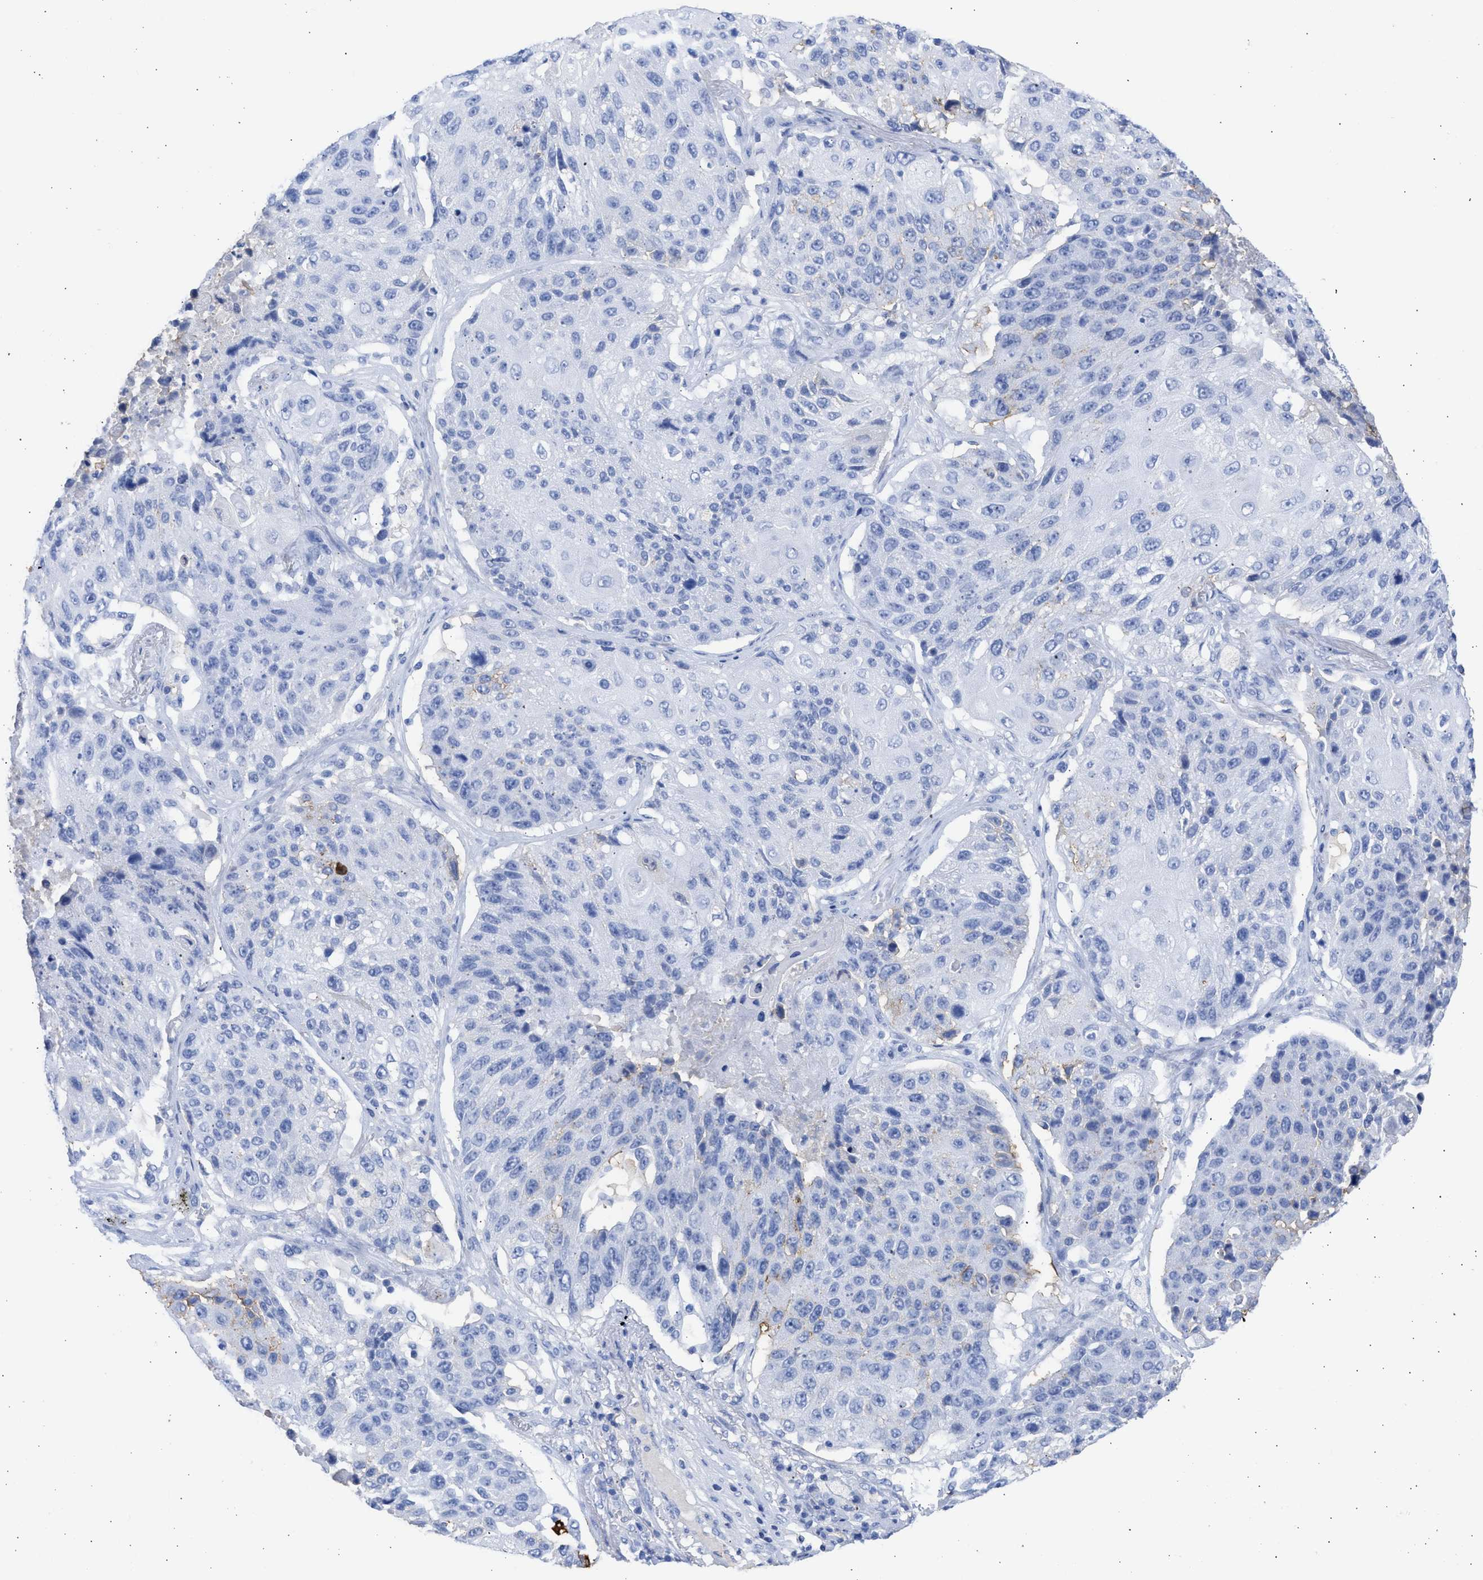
{"staining": {"intensity": "negative", "quantity": "none", "location": "none"}, "tissue": "lung cancer", "cell_type": "Tumor cells", "image_type": "cancer", "snomed": [{"axis": "morphology", "description": "Squamous cell carcinoma, NOS"}, {"axis": "topography", "description": "Lung"}], "caption": "There is no significant staining in tumor cells of squamous cell carcinoma (lung). Nuclei are stained in blue.", "gene": "RSPH1", "patient": {"sex": "male", "age": 61}}